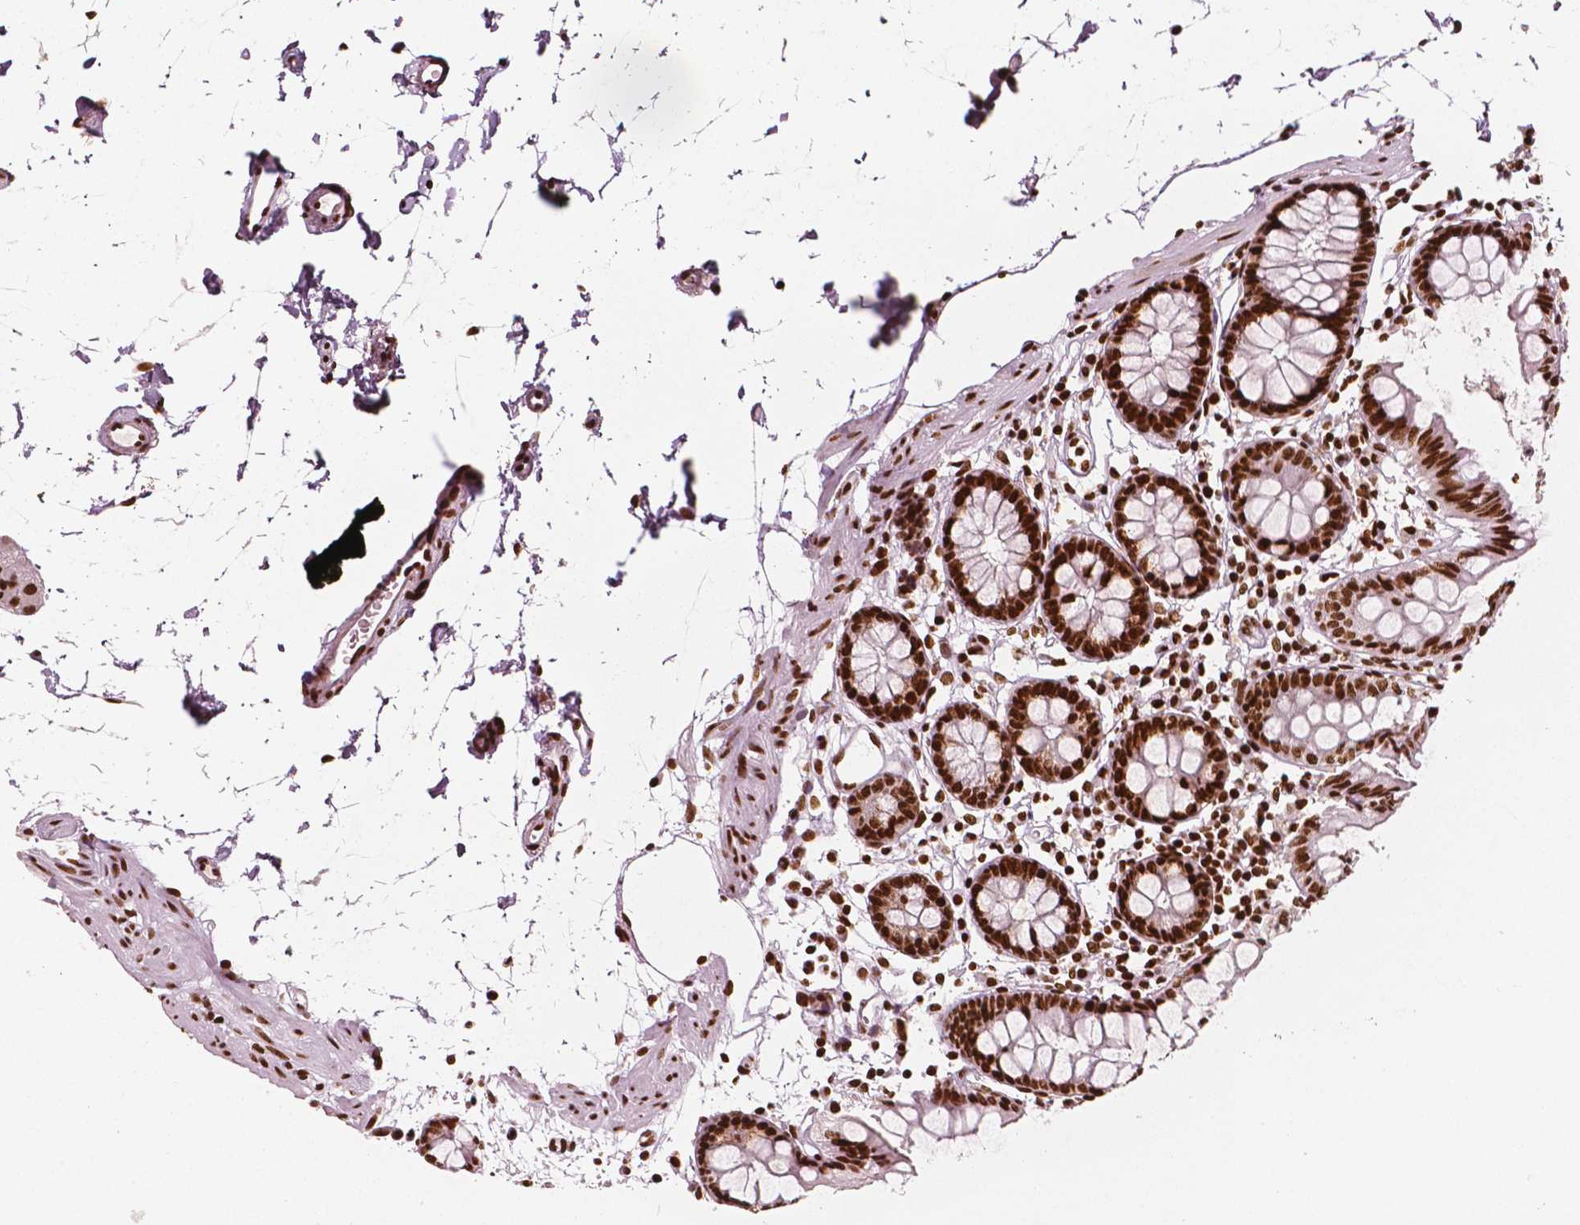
{"staining": {"intensity": "strong", "quantity": ">75%", "location": "nuclear"}, "tissue": "colon", "cell_type": "Endothelial cells", "image_type": "normal", "snomed": [{"axis": "morphology", "description": "Normal tissue, NOS"}, {"axis": "topography", "description": "Colon"}], "caption": "Endothelial cells show high levels of strong nuclear staining in approximately >75% of cells in normal colon.", "gene": "CTCF", "patient": {"sex": "female", "age": 84}}